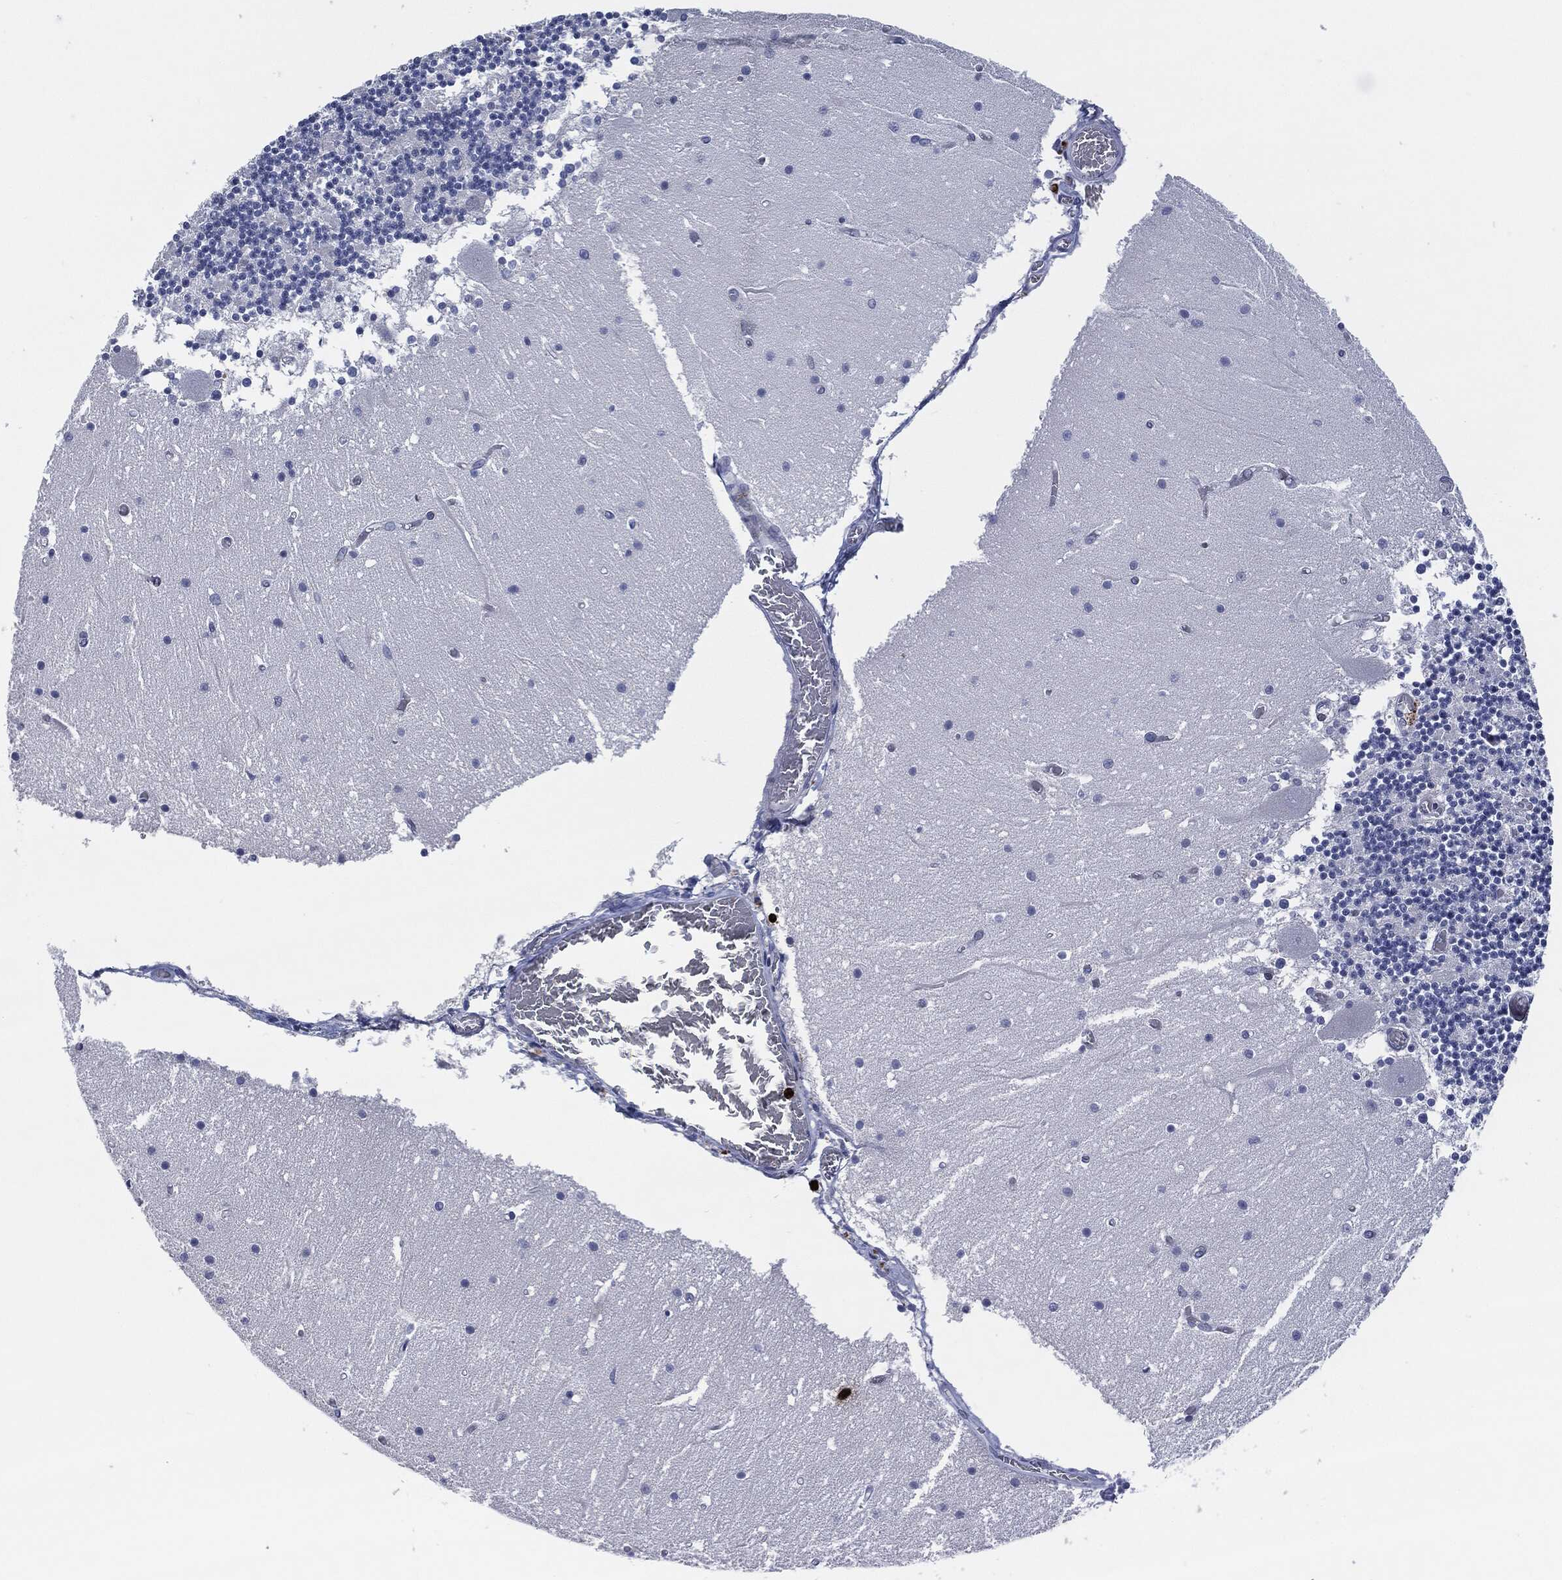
{"staining": {"intensity": "negative", "quantity": "none", "location": "none"}, "tissue": "cerebellum", "cell_type": "Cells in granular layer", "image_type": "normal", "snomed": [{"axis": "morphology", "description": "Normal tissue, NOS"}, {"axis": "topography", "description": "Cerebellum"}], "caption": "DAB immunohistochemical staining of benign human cerebellum displays no significant expression in cells in granular layer.", "gene": "MPO", "patient": {"sex": "female", "age": 28}}